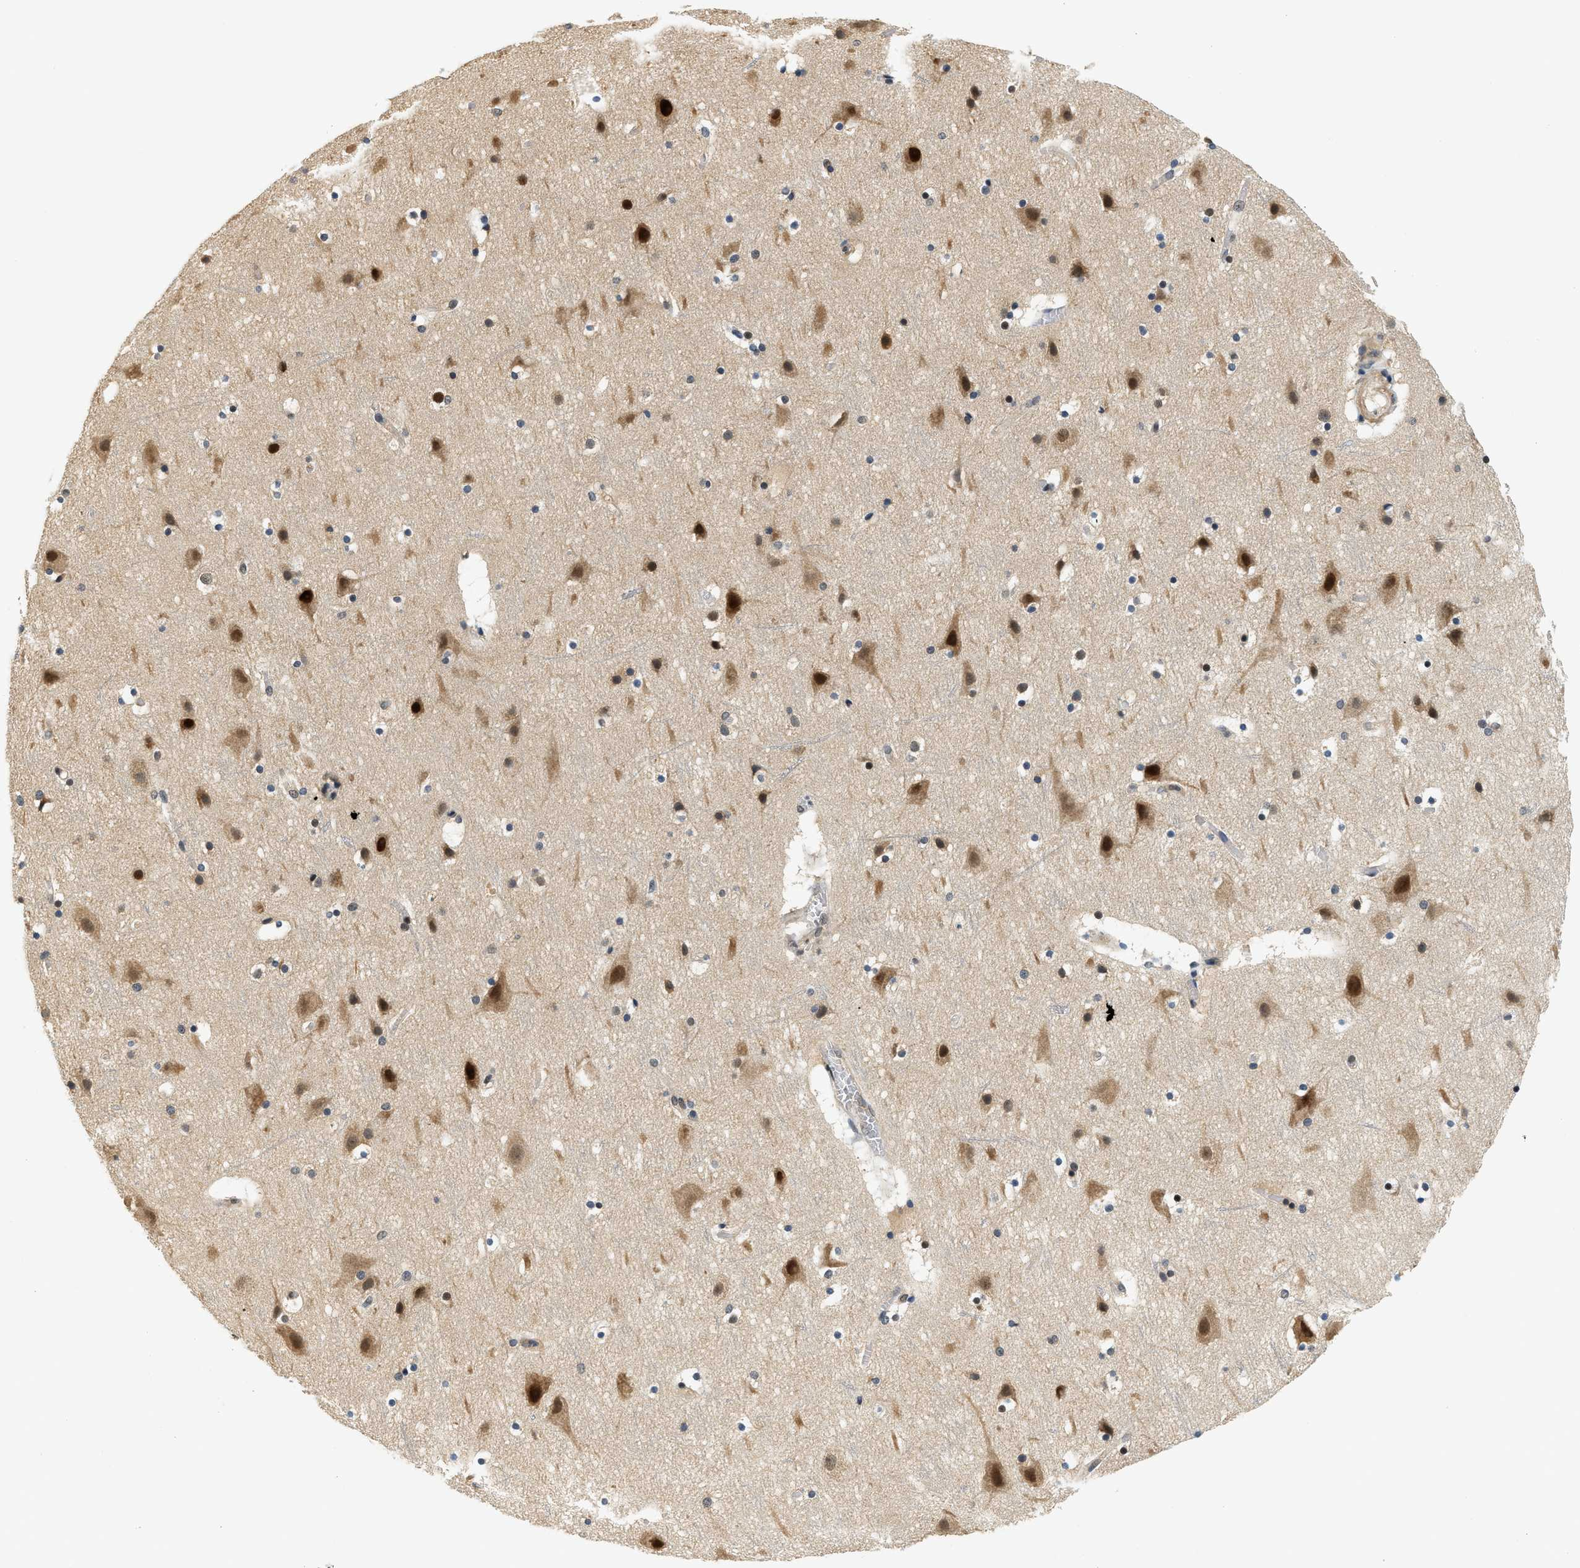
{"staining": {"intensity": "weak", "quantity": "25%-75%", "location": "cytoplasmic/membranous,nuclear"}, "tissue": "cerebral cortex", "cell_type": "Endothelial cells", "image_type": "normal", "snomed": [{"axis": "morphology", "description": "Normal tissue, NOS"}, {"axis": "topography", "description": "Cerebral cortex"}], "caption": "A brown stain highlights weak cytoplasmic/membranous,nuclear positivity of a protein in endothelial cells of normal human cerebral cortex.", "gene": "PSMD3", "patient": {"sex": "male", "age": 45}}